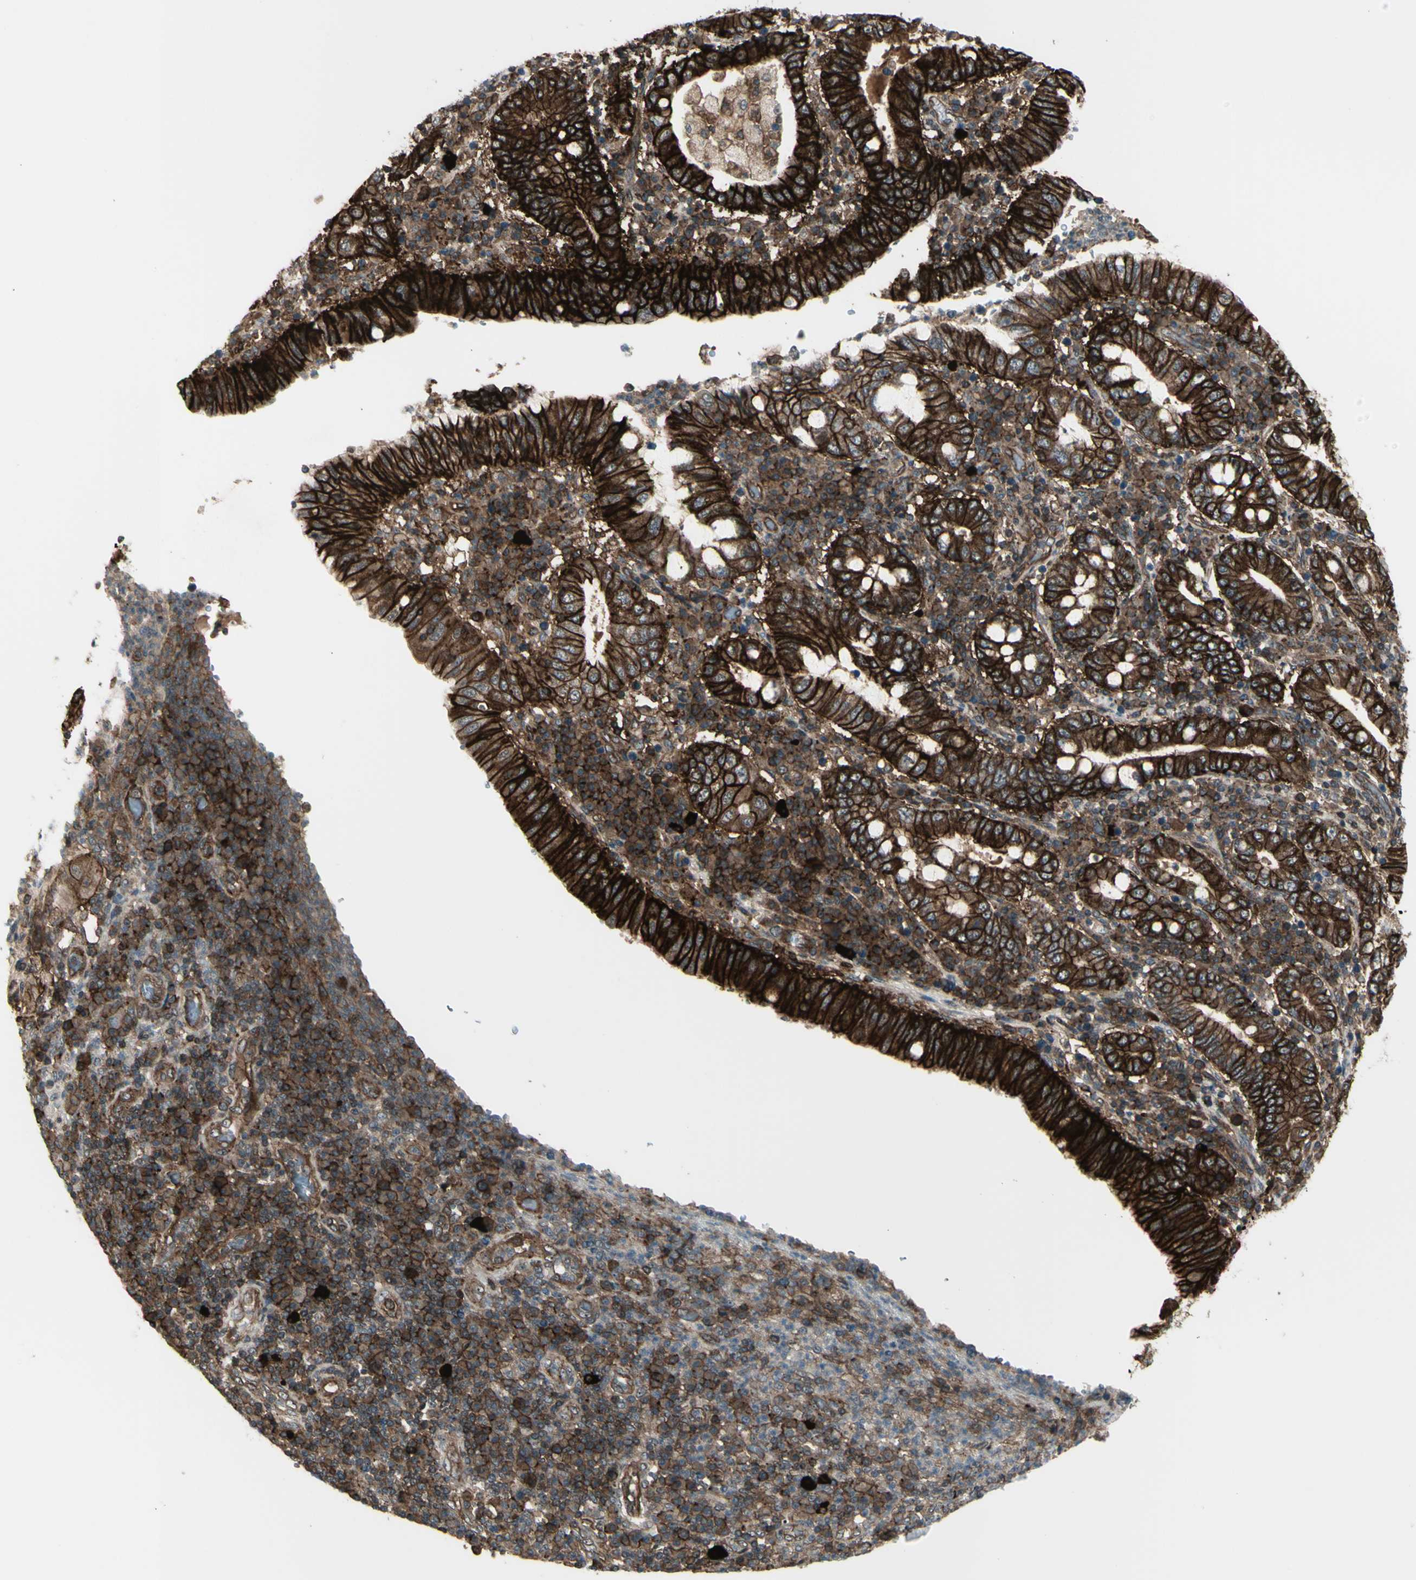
{"staining": {"intensity": "strong", "quantity": ">75%", "location": "cytoplasmic/membranous"}, "tissue": "stomach cancer", "cell_type": "Tumor cells", "image_type": "cancer", "snomed": [{"axis": "morphology", "description": "Normal tissue, NOS"}, {"axis": "morphology", "description": "Adenocarcinoma, NOS"}, {"axis": "topography", "description": "Esophagus"}, {"axis": "topography", "description": "Stomach, upper"}, {"axis": "topography", "description": "Peripheral nerve tissue"}], "caption": "There is high levels of strong cytoplasmic/membranous positivity in tumor cells of adenocarcinoma (stomach), as demonstrated by immunohistochemical staining (brown color).", "gene": "FXYD5", "patient": {"sex": "male", "age": 62}}